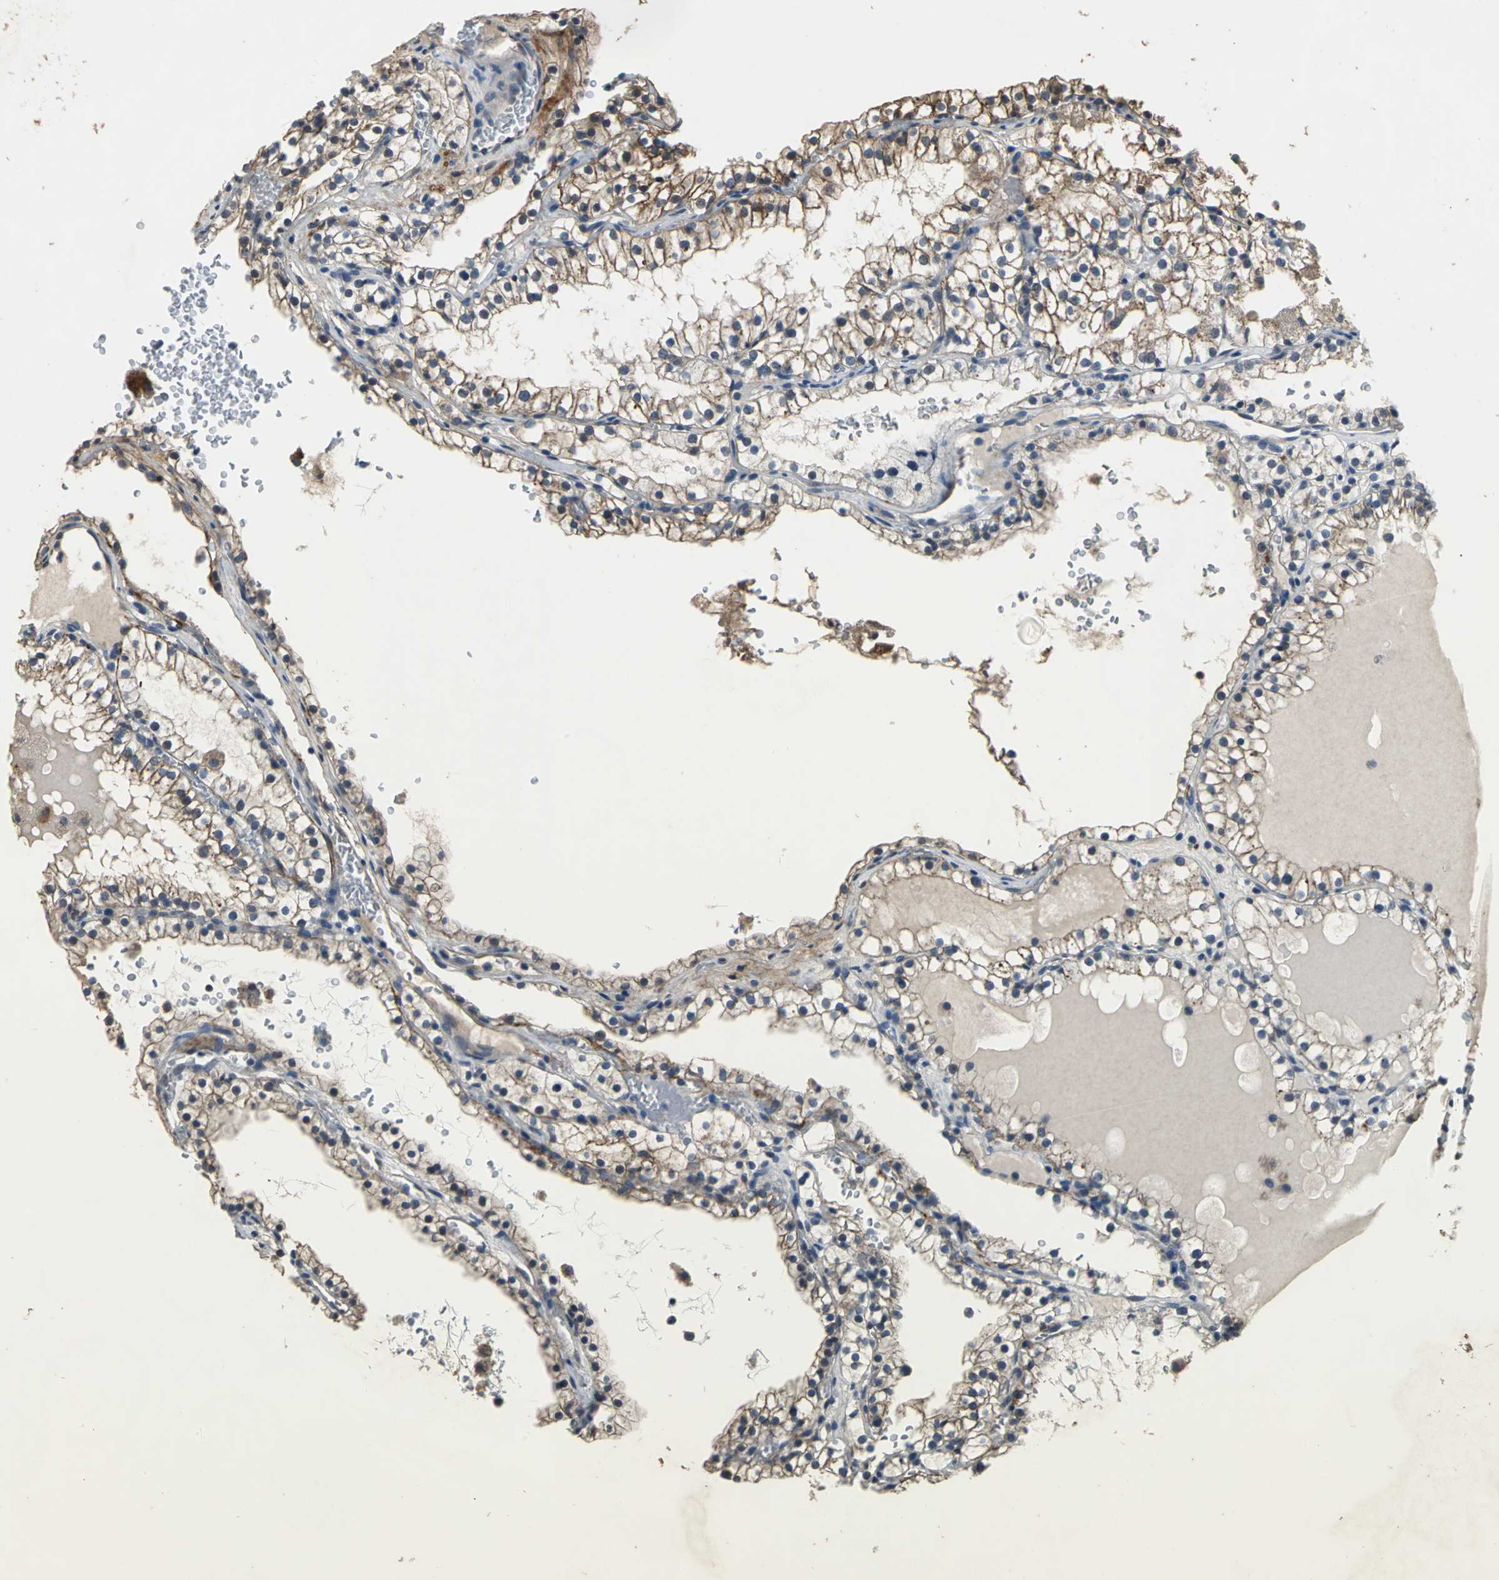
{"staining": {"intensity": "weak", "quantity": ">75%", "location": "cytoplasmic/membranous"}, "tissue": "renal cancer", "cell_type": "Tumor cells", "image_type": "cancer", "snomed": [{"axis": "morphology", "description": "Adenocarcinoma, NOS"}, {"axis": "topography", "description": "Kidney"}], "caption": "High-power microscopy captured an IHC image of adenocarcinoma (renal), revealing weak cytoplasmic/membranous expression in about >75% of tumor cells. (DAB (3,3'-diaminobenzidine) IHC with brightfield microscopy, high magnification).", "gene": "OCLN", "patient": {"sex": "female", "age": 41}}